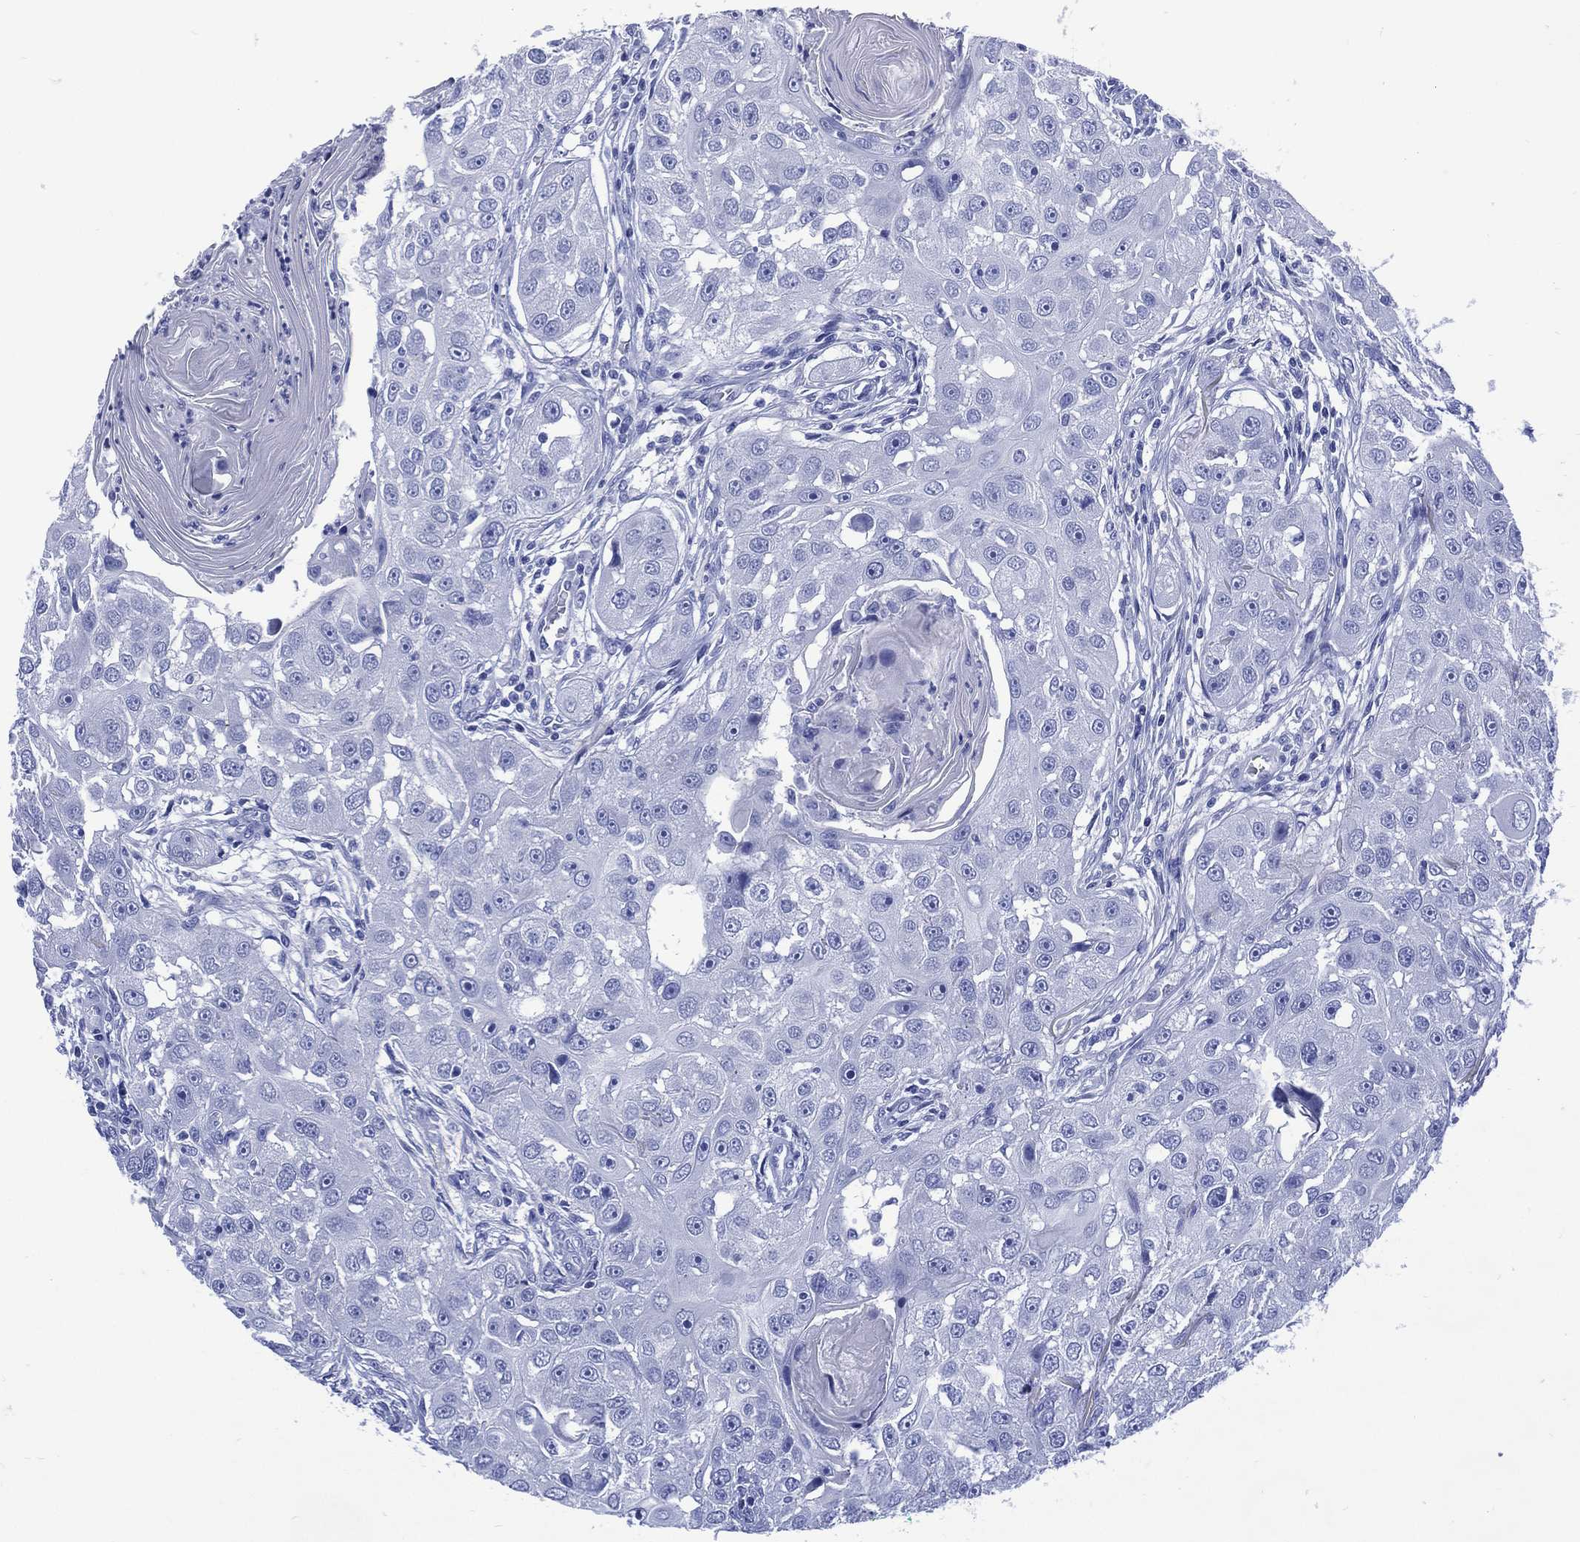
{"staining": {"intensity": "negative", "quantity": "none", "location": "none"}, "tissue": "head and neck cancer", "cell_type": "Tumor cells", "image_type": "cancer", "snomed": [{"axis": "morphology", "description": "Squamous cell carcinoma, NOS"}, {"axis": "topography", "description": "Head-Neck"}], "caption": "Tumor cells are negative for brown protein staining in head and neck cancer (squamous cell carcinoma).", "gene": "SHCBP1L", "patient": {"sex": "male", "age": 51}}